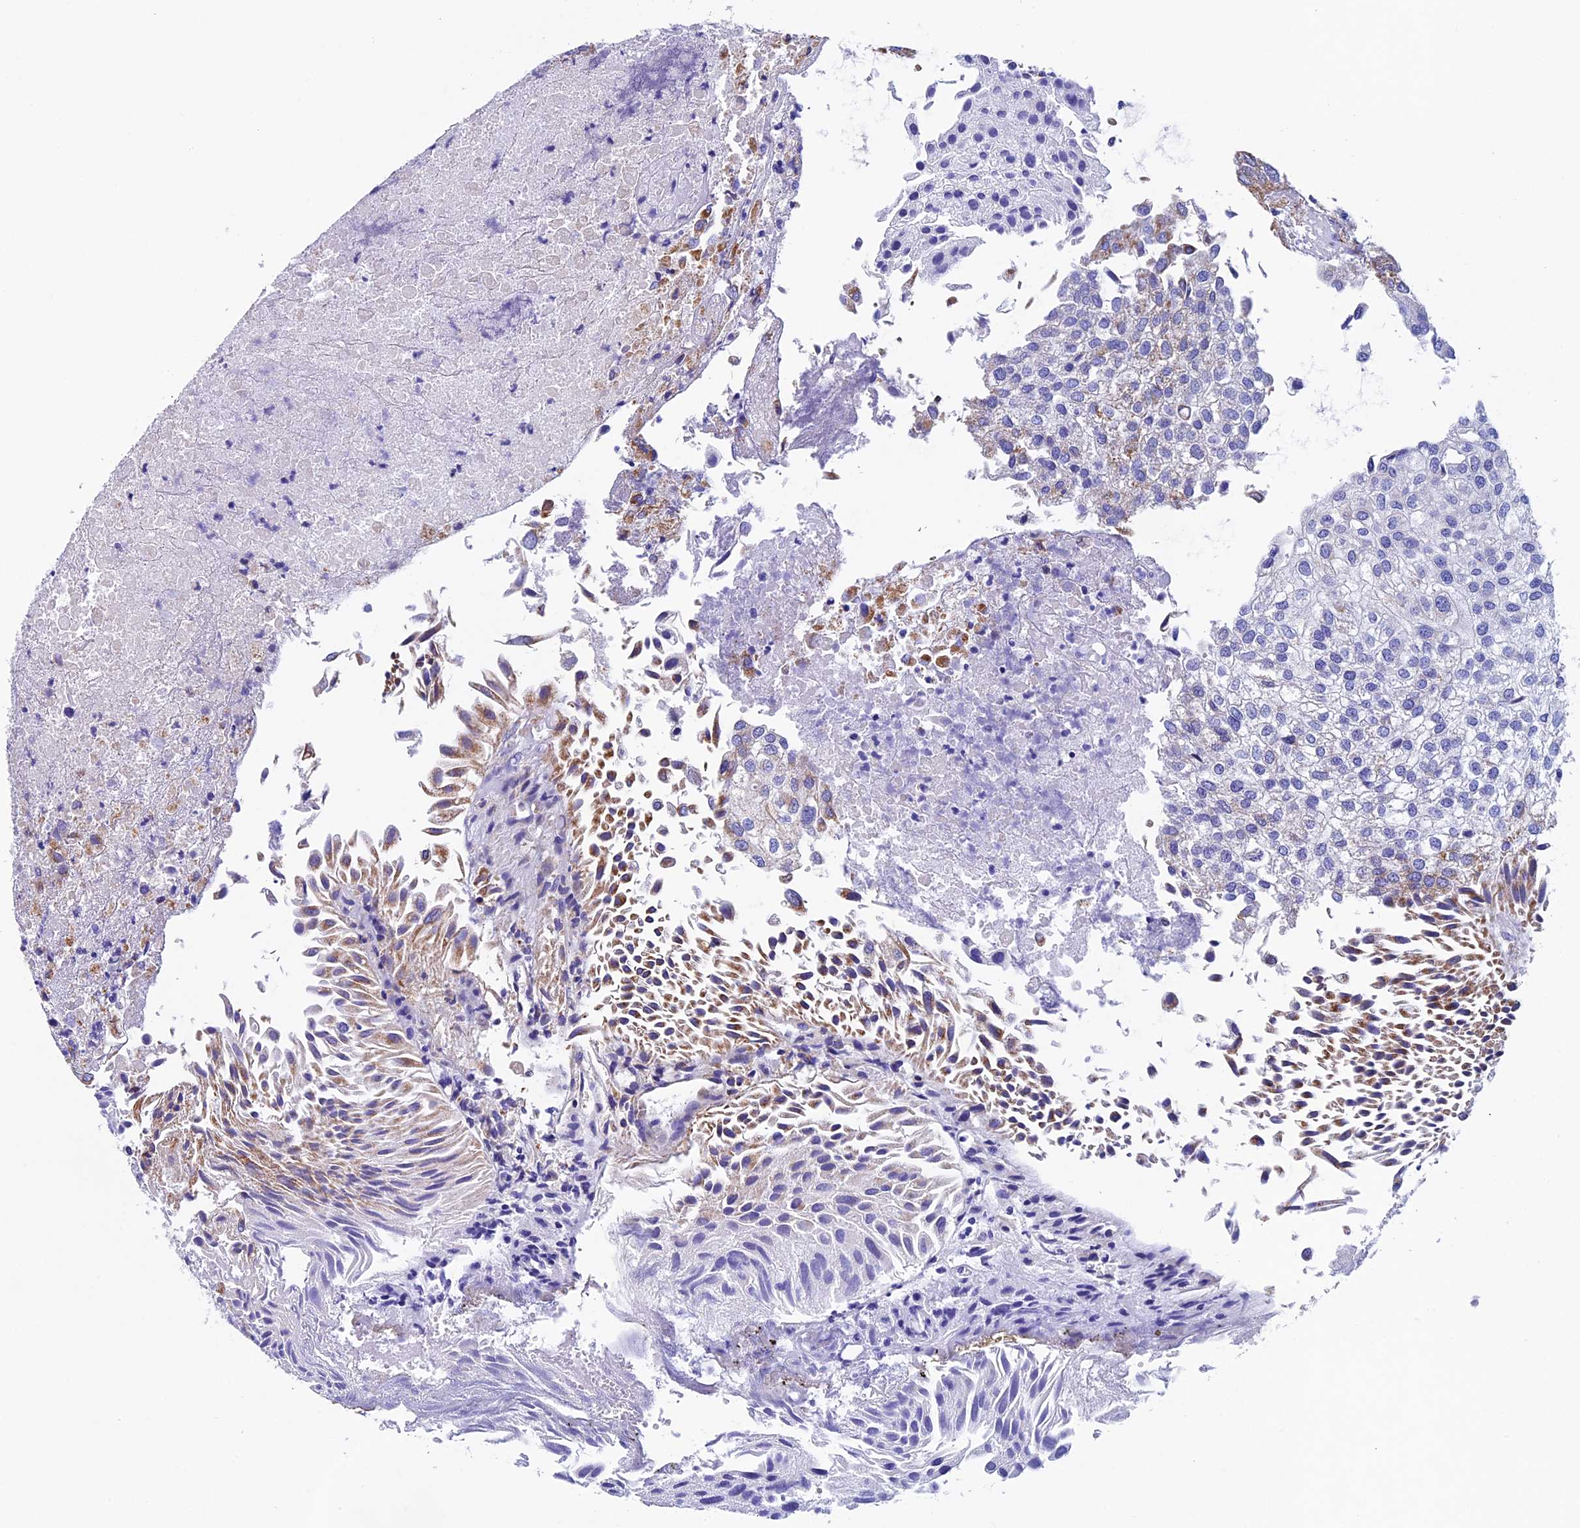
{"staining": {"intensity": "moderate", "quantity": "<25%", "location": "cytoplasmic/membranous"}, "tissue": "urothelial cancer", "cell_type": "Tumor cells", "image_type": "cancer", "snomed": [{"axis": "morphology", "description": "Urothelial carcinoma, Low grade"}, {"axis": "topography", "description": "Urinary bladder"}], "caption": "Low-grade urothelial carcinoma stained with IHC displays moderate cytoplasmic/membranous expression in about <25% of tumor cells. Immunohistochemistry (ihc) stains the protein of interest in brown and the nuclei are stained blue.", "gene": "SLC8B1", "patient": {"sex": "female", "age": 89}}